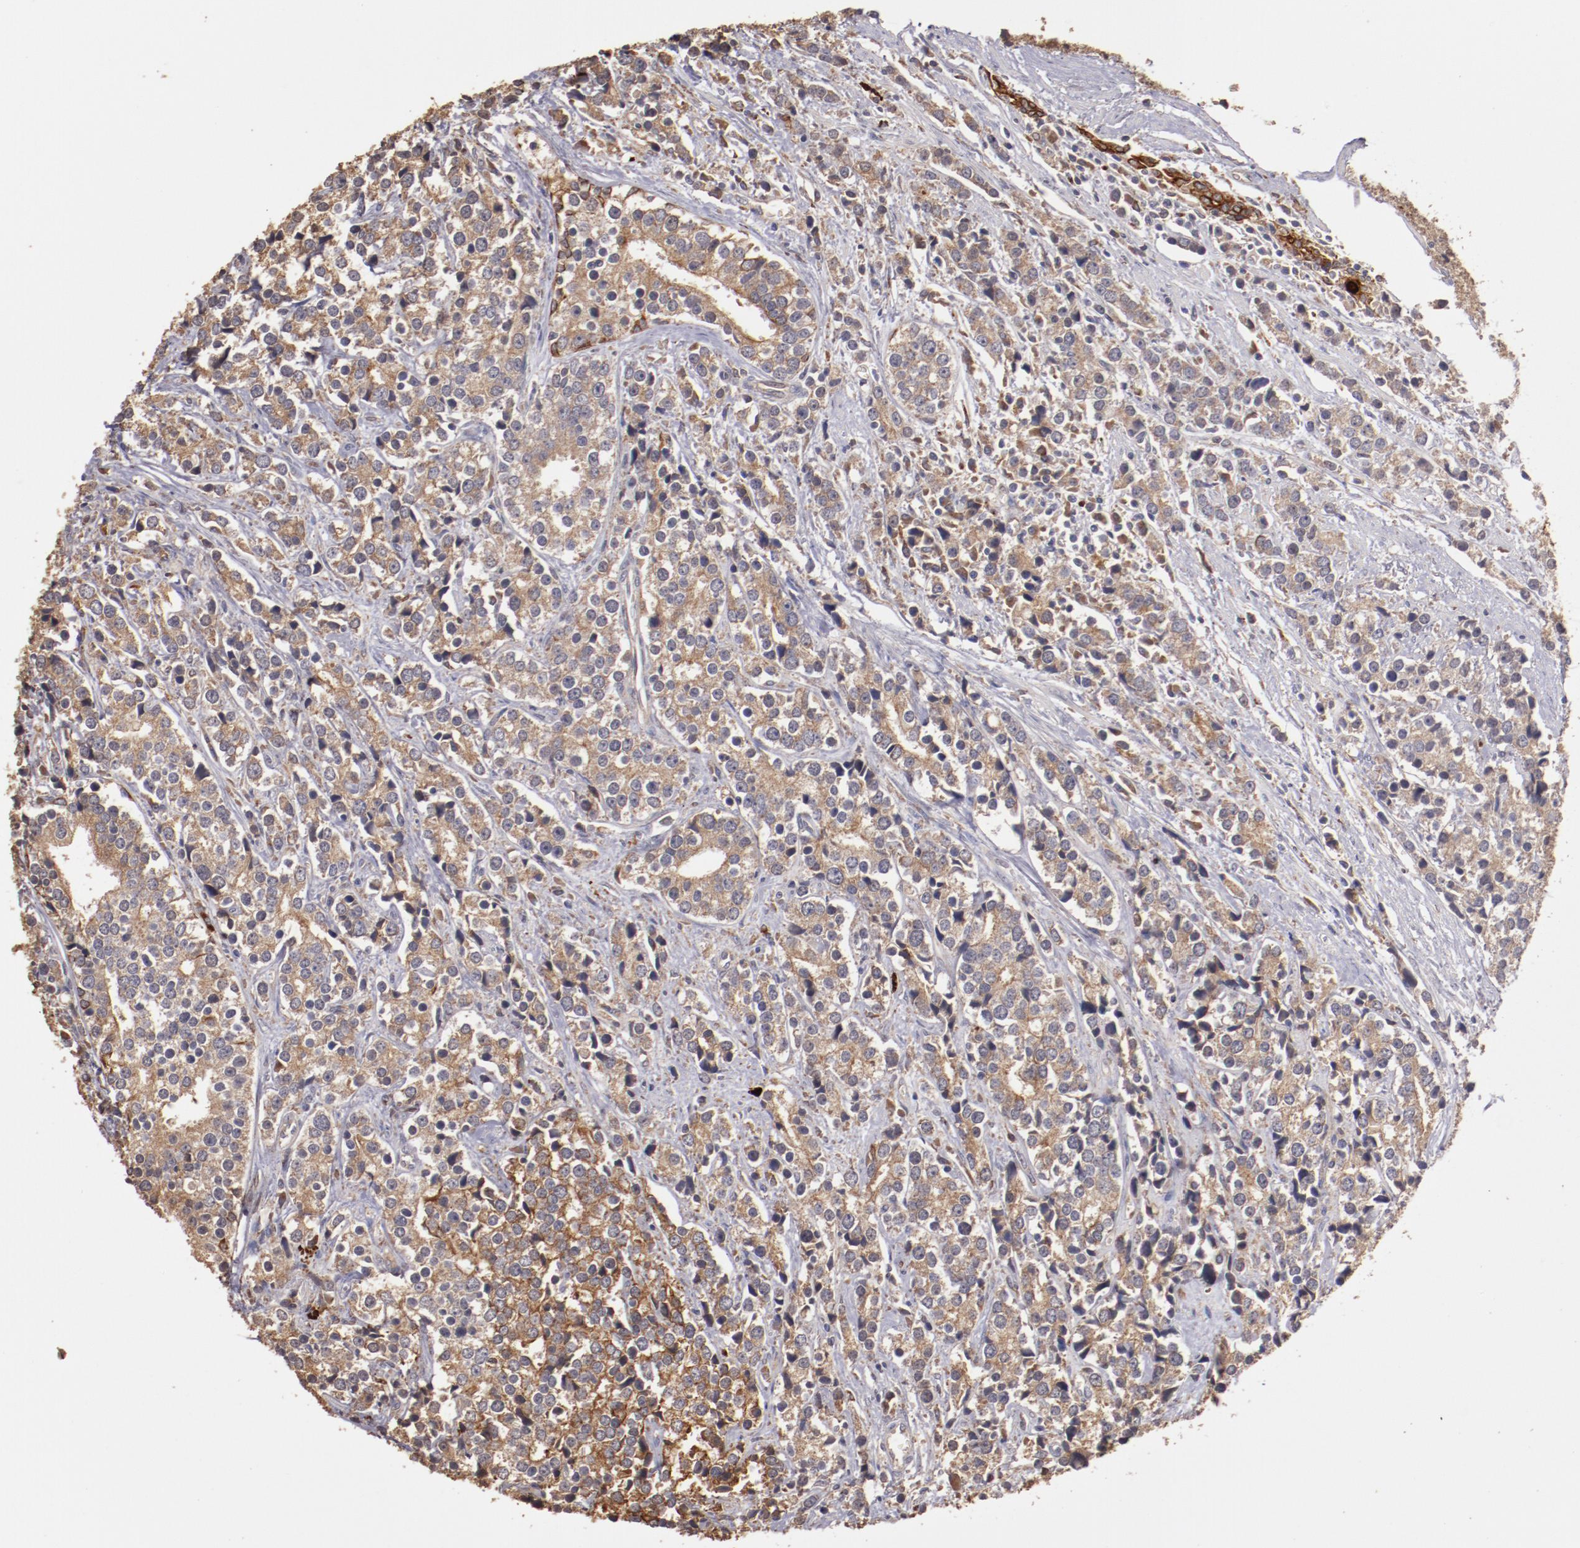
{"staining": {"intensity": "moderate", "quantity": ">75%", "location": "cytoplasmic/membranous"}, "tissue": "prostate cancer", "cell_type": "Tumor cells", "image_type": "cancer", "snomed": [{"axis": "morphology", "description": "Adenocarcinoma, High grade"}, {"axis": "topography", "description": "Prostate"}], "caption": "Immunohistochemical staining of human prostate cancer (high-grade adenocarcinoma) demonstrates medium levels of moderate cytoplasmic/membranous protein expression in about >75% of tumor cells.", "gene": "SRRD", "patient": {"sex": "male", "age": 71}}